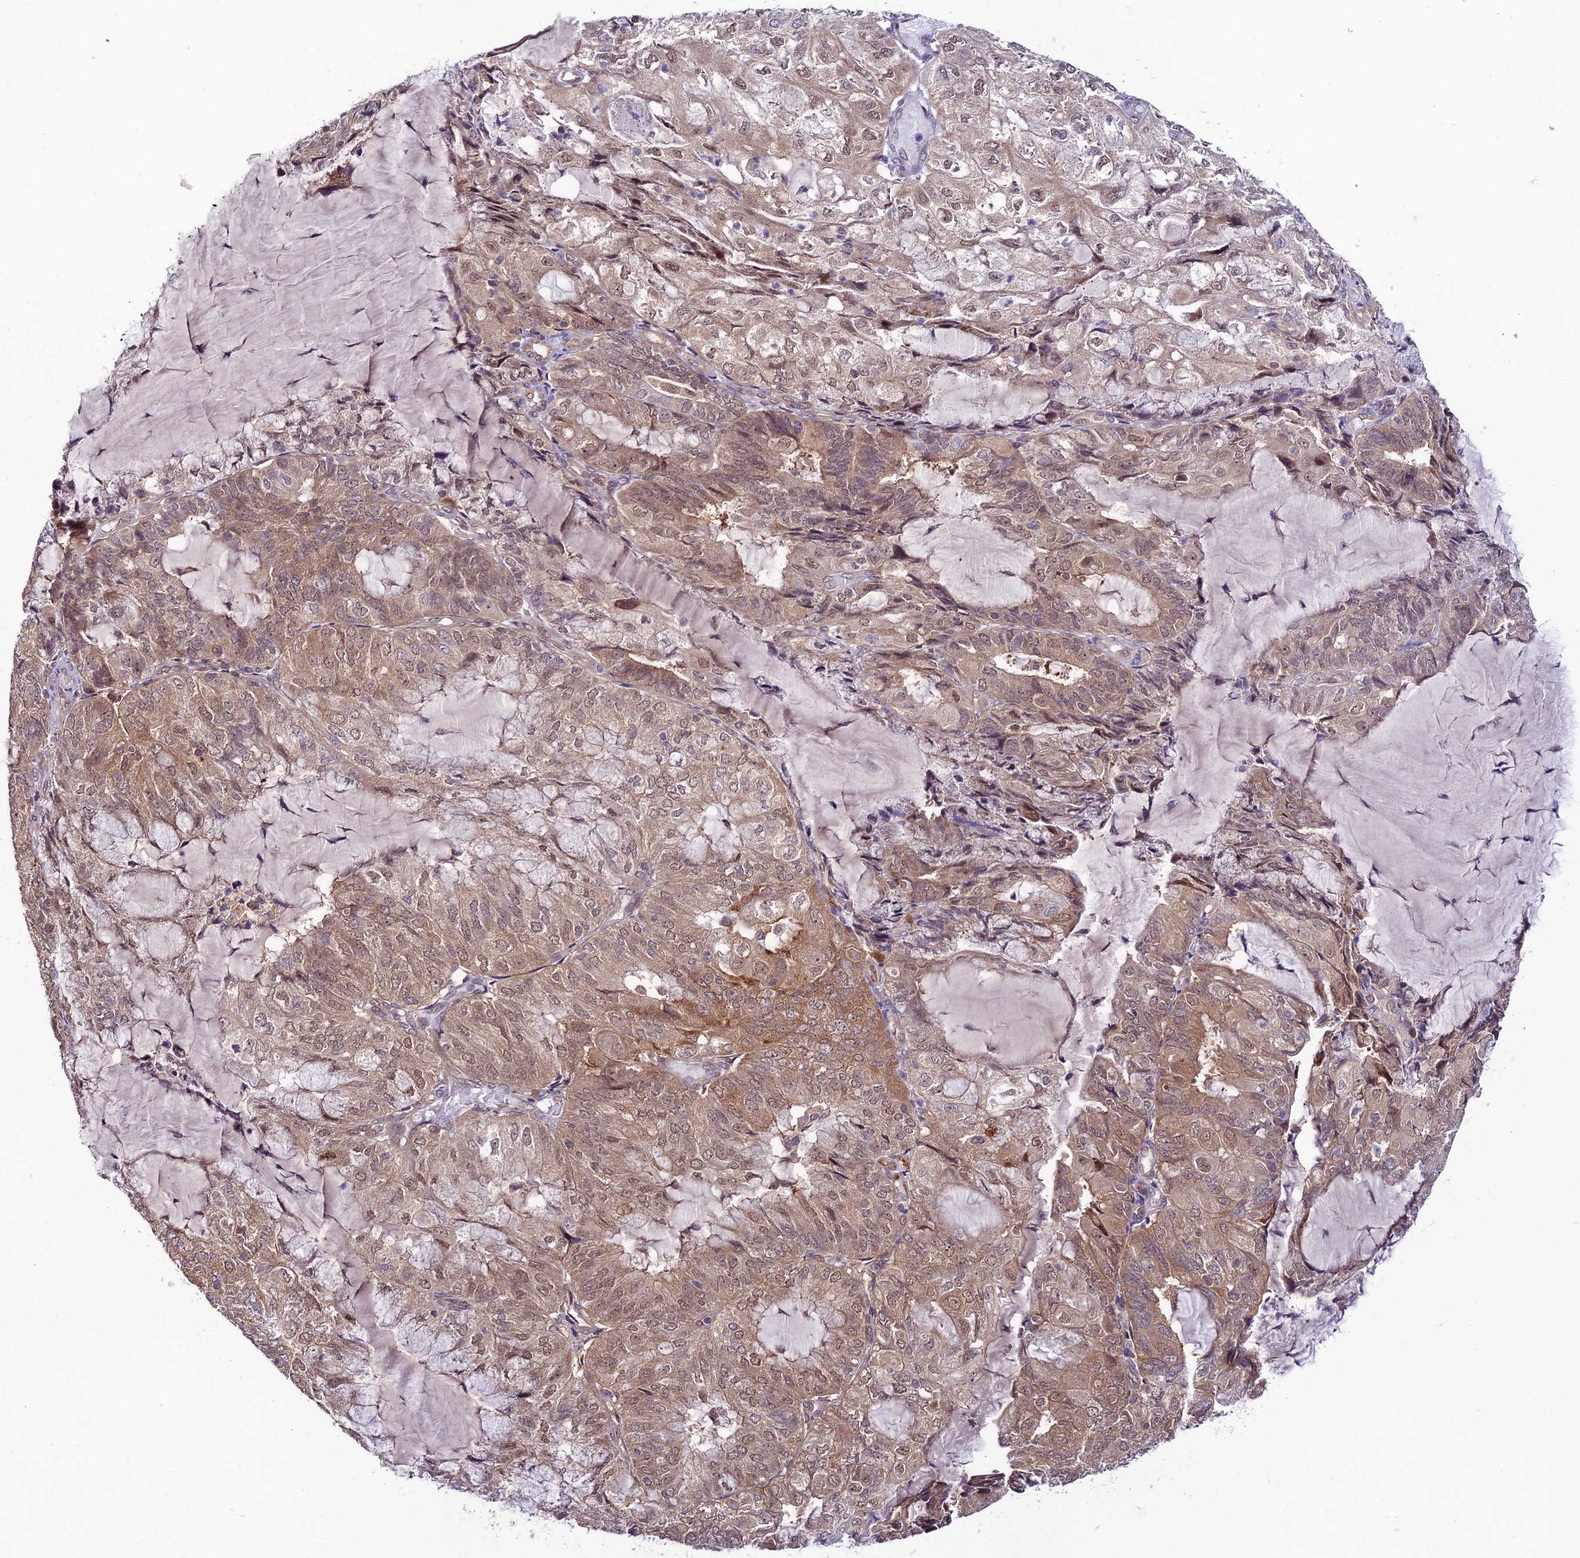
{"staining": {"intensity": "weak", "quantity": ">75%", "location": "cytoplasmic/membranous,nuclear"}, "tissue": "endometrial cancer", "cell_type": "Tumor cells", "image_type": "cancer", "snomed": [{"axis": "morphology", "description": "Adenocarcinoma, NOS"}, {"axis": "topography", "description": "Endometrium"}], "caption": "Weak cytoplasmic/membranous and nuclear staining for a protein is identified in approximately >75% of tumor cells of endometrial cancer using immunohistochemistry.", "gene": "TRIM40", "patient": {"sex": "female", "age": 81}}